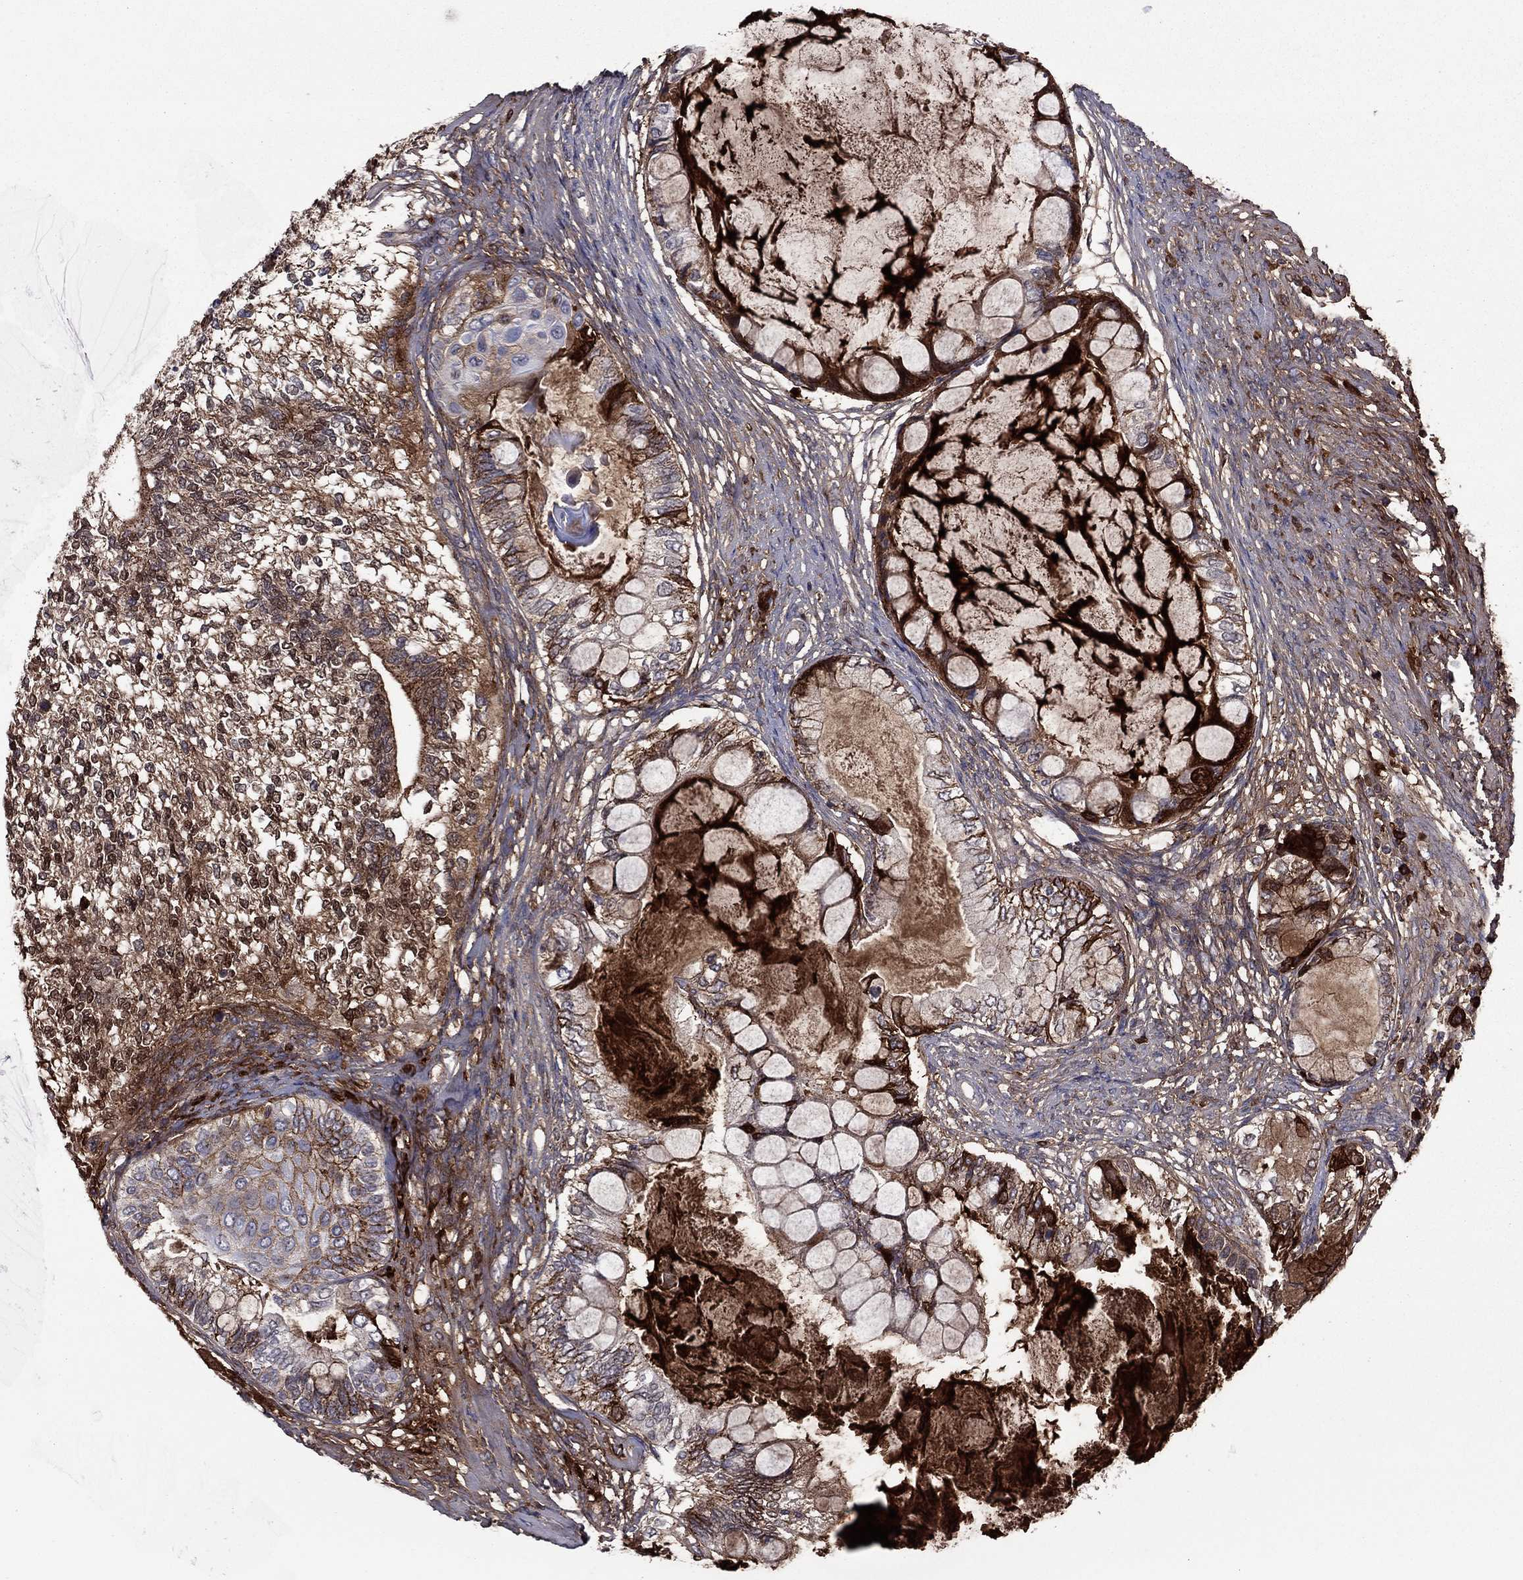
{"staining": {"intensity": "strong", "quantity": "<25%", "location": "cytoplasmic/membranous"}, "tissue": "testis cancer", "cell_type": "Tumor cells", "image_type": "cancer", "snomed": [{"axis": "morphology", "description": "Seminoma, NOS"}, {"axis": "morphology", "description": "Carcinoma, Embryonal, NOS"}, {"axis": "topography", "description": "Testis"}], "caption": "Embryonal carcinoma (testis) stained with IHC reveals strong cytoplasmic/membranous positivity in approximately <25% of tumor cells.", "gene": "HPX", "patient": {"sex": "male", "age": 41}}